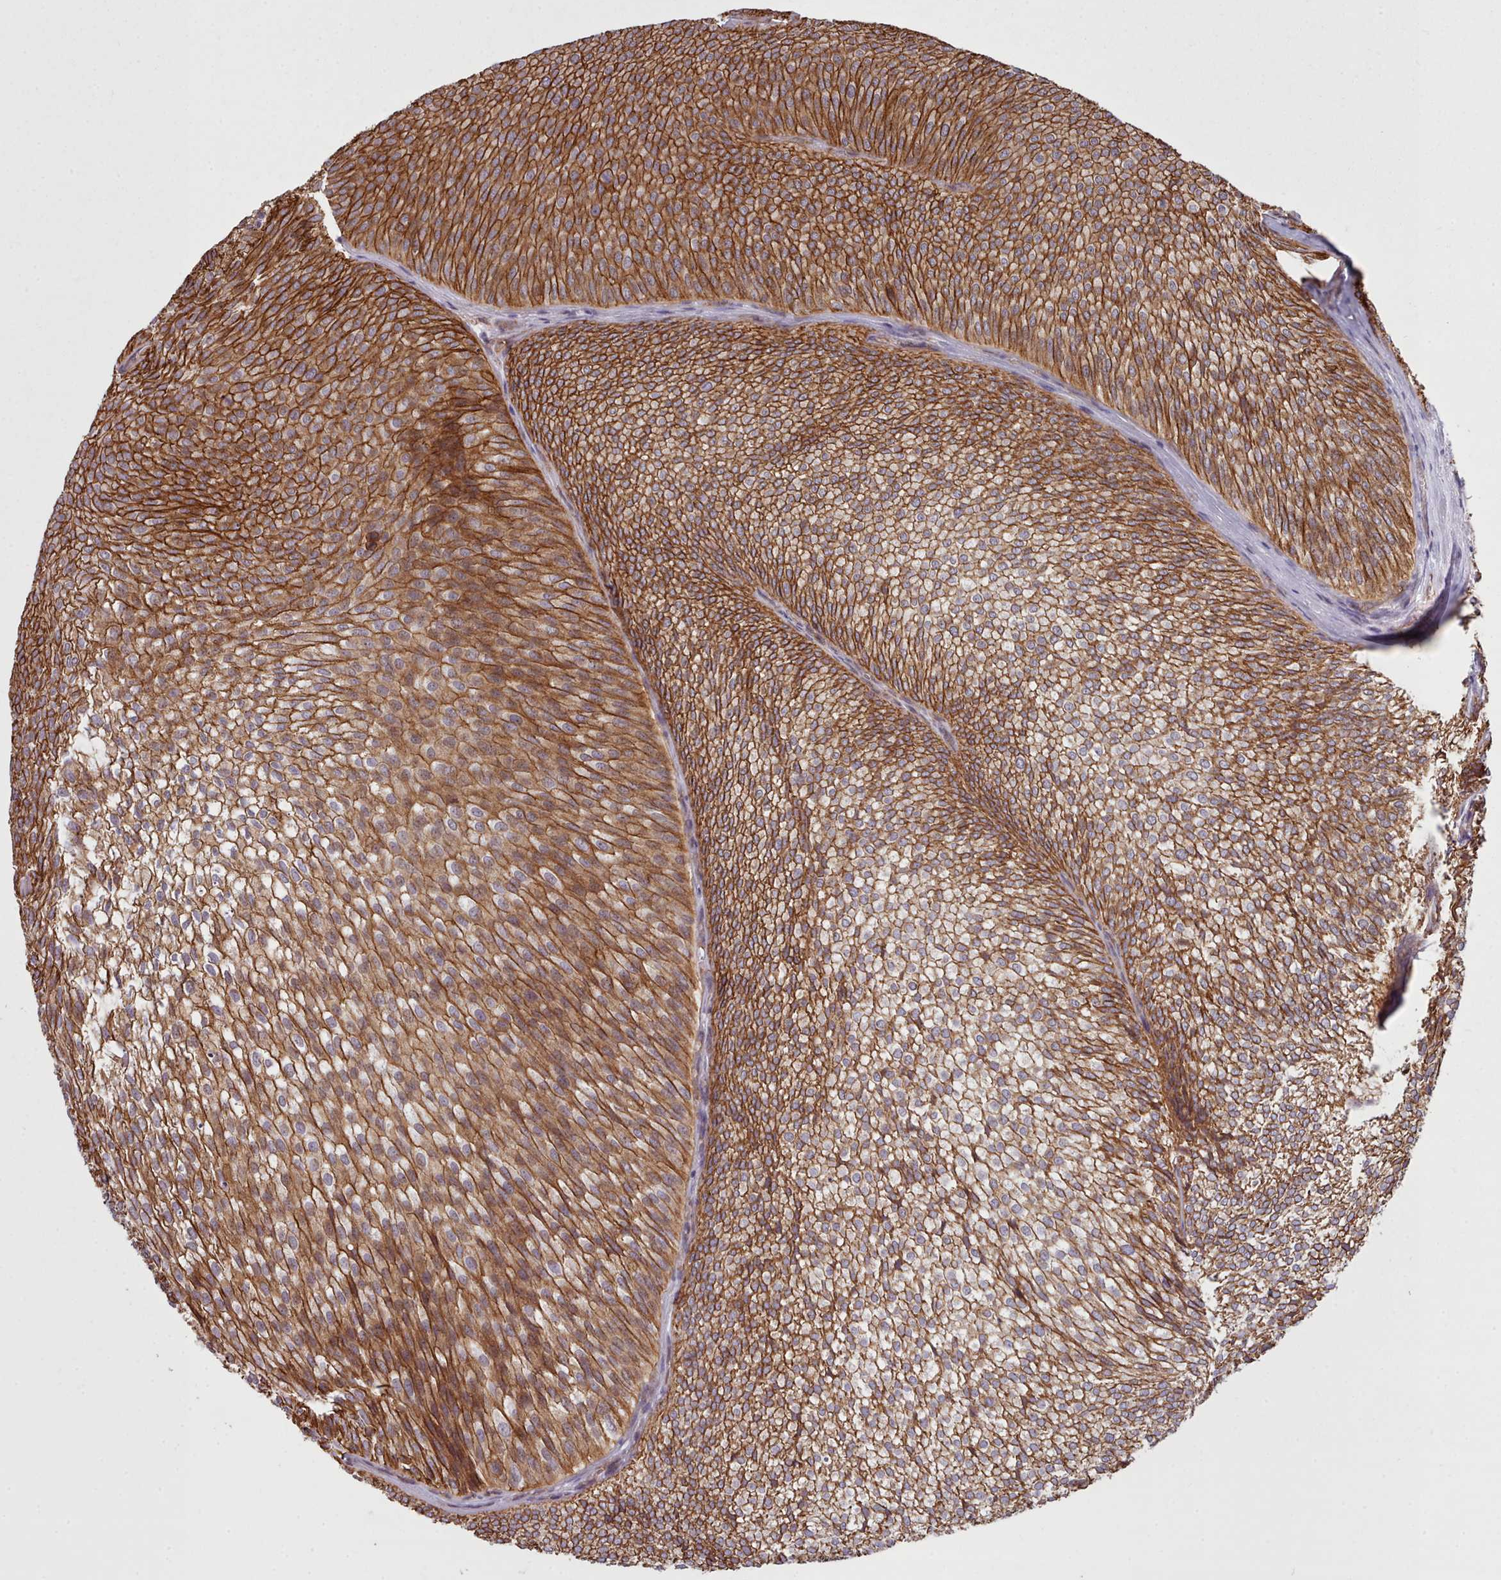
{"staining": {"intensity": "strong", "quantity": ">75%", "location": "cytoplasmic/membranous"}, "tissue": "urothelial cancer", "cell_type": "Tumor cells", "image_type": "cancer", "snomed": [{"axis": "morphology", "description": "Urothelial carcinoma, Low grade"}, {"axis": "topography", "description": "Urinary bladder"}], "caption": "This histopathology image demonstrates urothelial cancer stained with IHC to label a protein in brown. The cytoplasmic/membranous of tumor cells show strong positivity for the protein. Nuclei are counter-stained blue.", "gene": "MRPL46", "patient": {"sex": "male", "age": 91}}